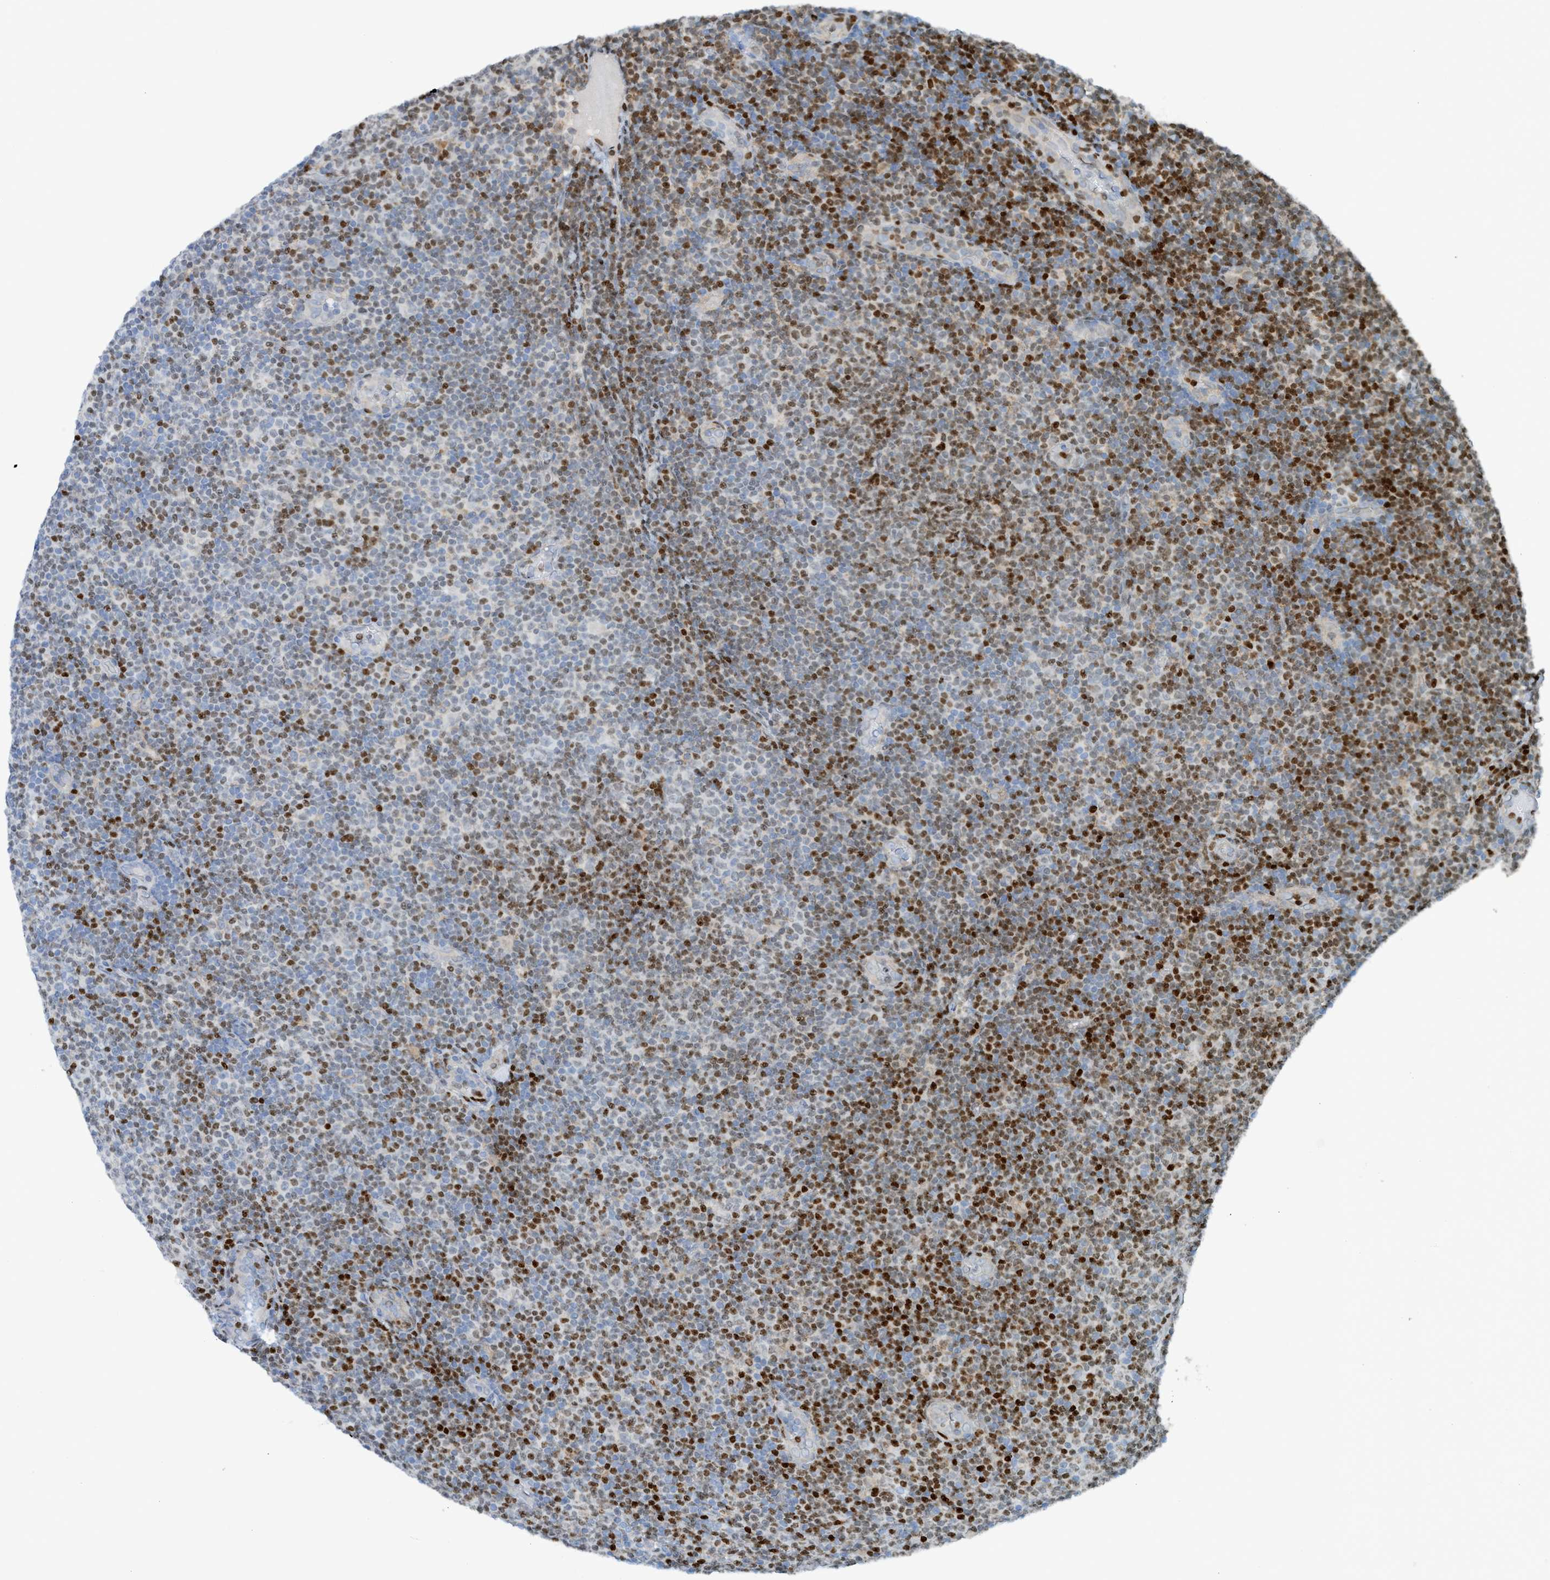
{"staining": {"intensity": "moderate", "quantity": "25%-75%", "location": "nuclear"}, "tissue": "lymphoma", "cell_type": "Tumor cells", "image_type": "cancer", "snomed": [{"axis": "morphology", "description": "Malignant lymphoma, non-Hodgkin's type, Low grade"}, {"axis": "topography", "description": "Lymph node"}], "caption": "Moderate nuclear expression for a protein is identified in about 25%-75% of tumor cells of low-grade malignant lymphoma, non-Hodgkin's type using immunohistochemistry (IHC).", "gene": "SH3D19", "patient": {"sex": "male", "age": 83}}